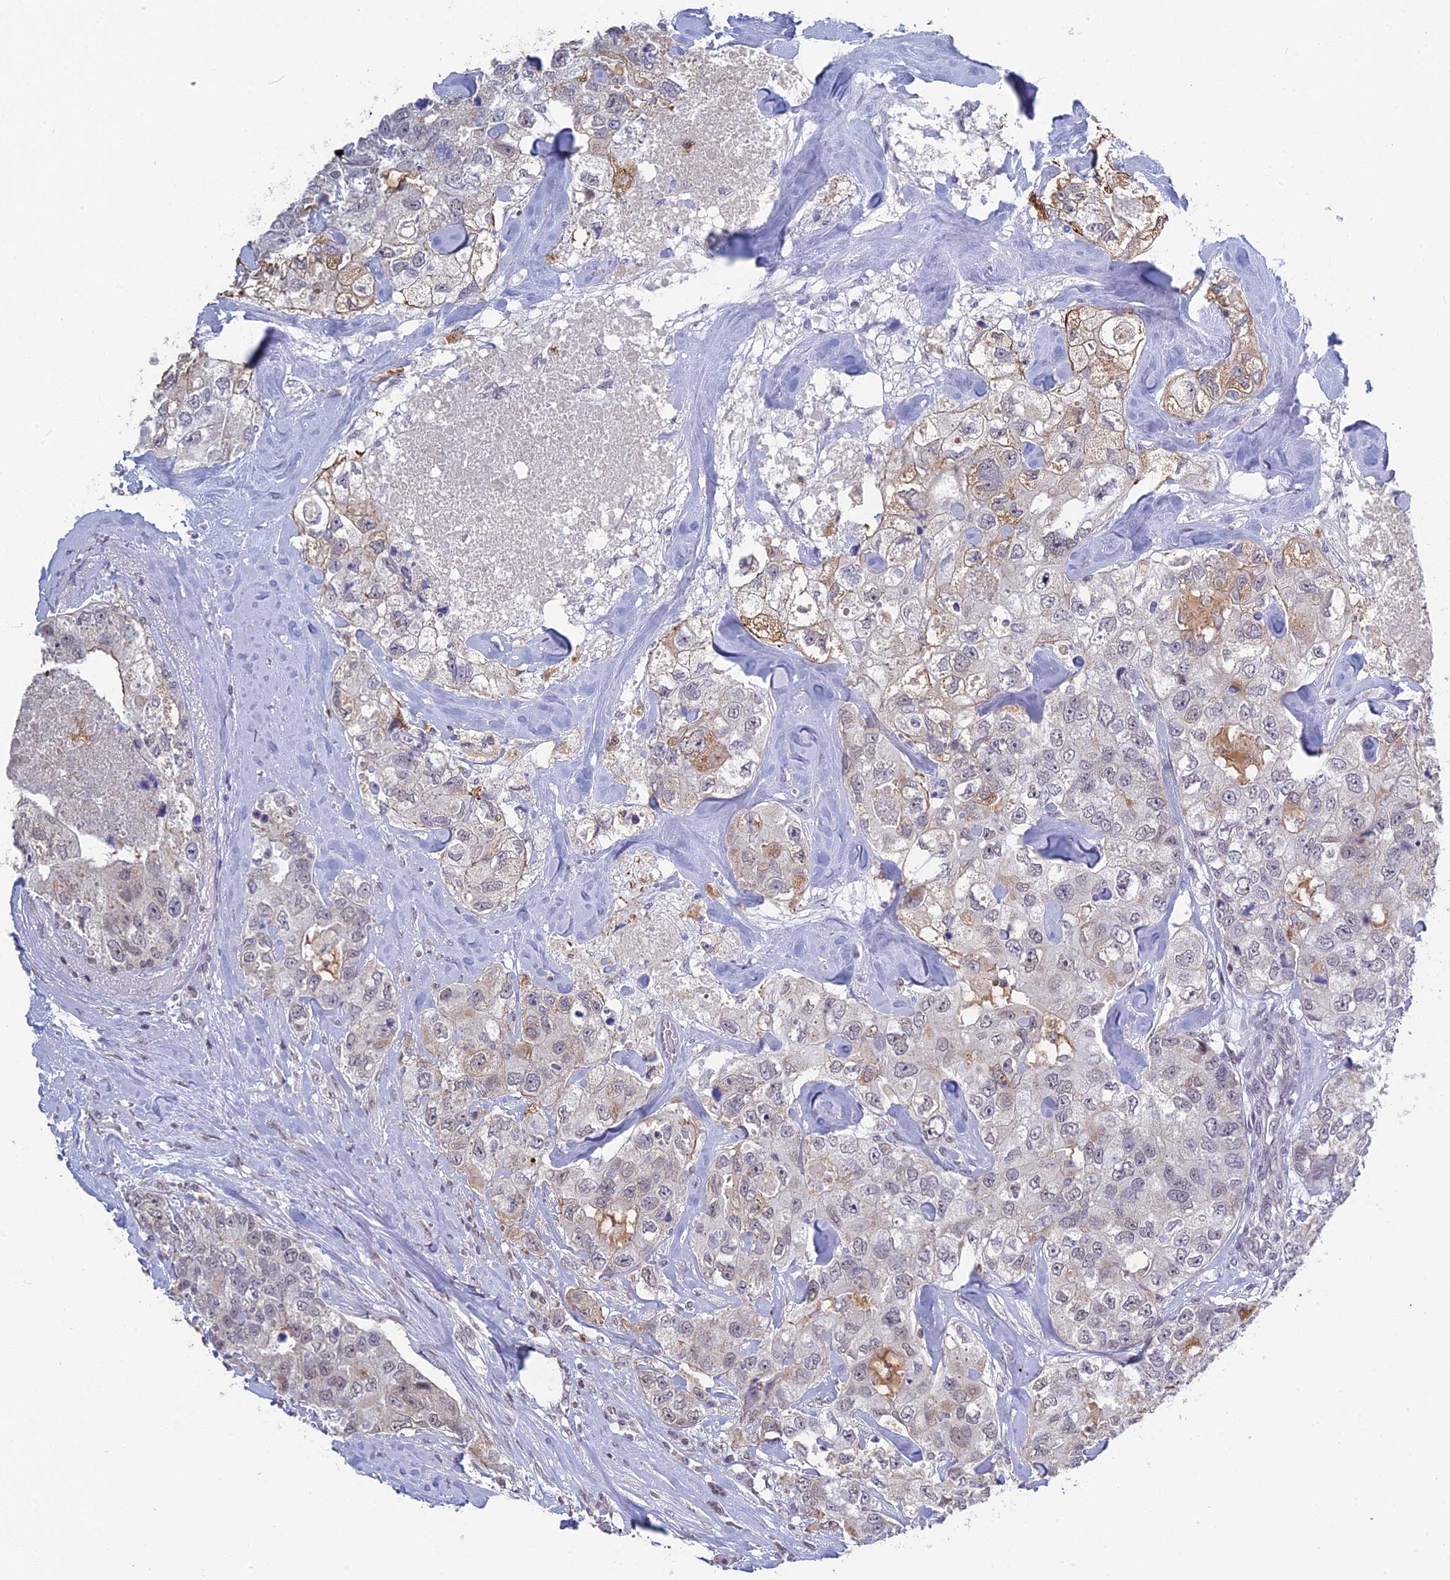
{"staining": {"intensity": "weak", "quantity": "<25%", "location": "nuclear"}, "tissue": "breast cancer", "cell_type": "Tumor cells", "image_type": "cancer", "snomed": [{"axis": "morphology", "description": "Duct carcinoma"}, {"axis": "topography", "description": "Breast"}], "caption": "Protein analysis of breast infiltrating ductal carcinoma exhibits no significant expression in tumor cells.", "gene": "MT-CO3", "patient": {"sex": "female", "age": 62}}